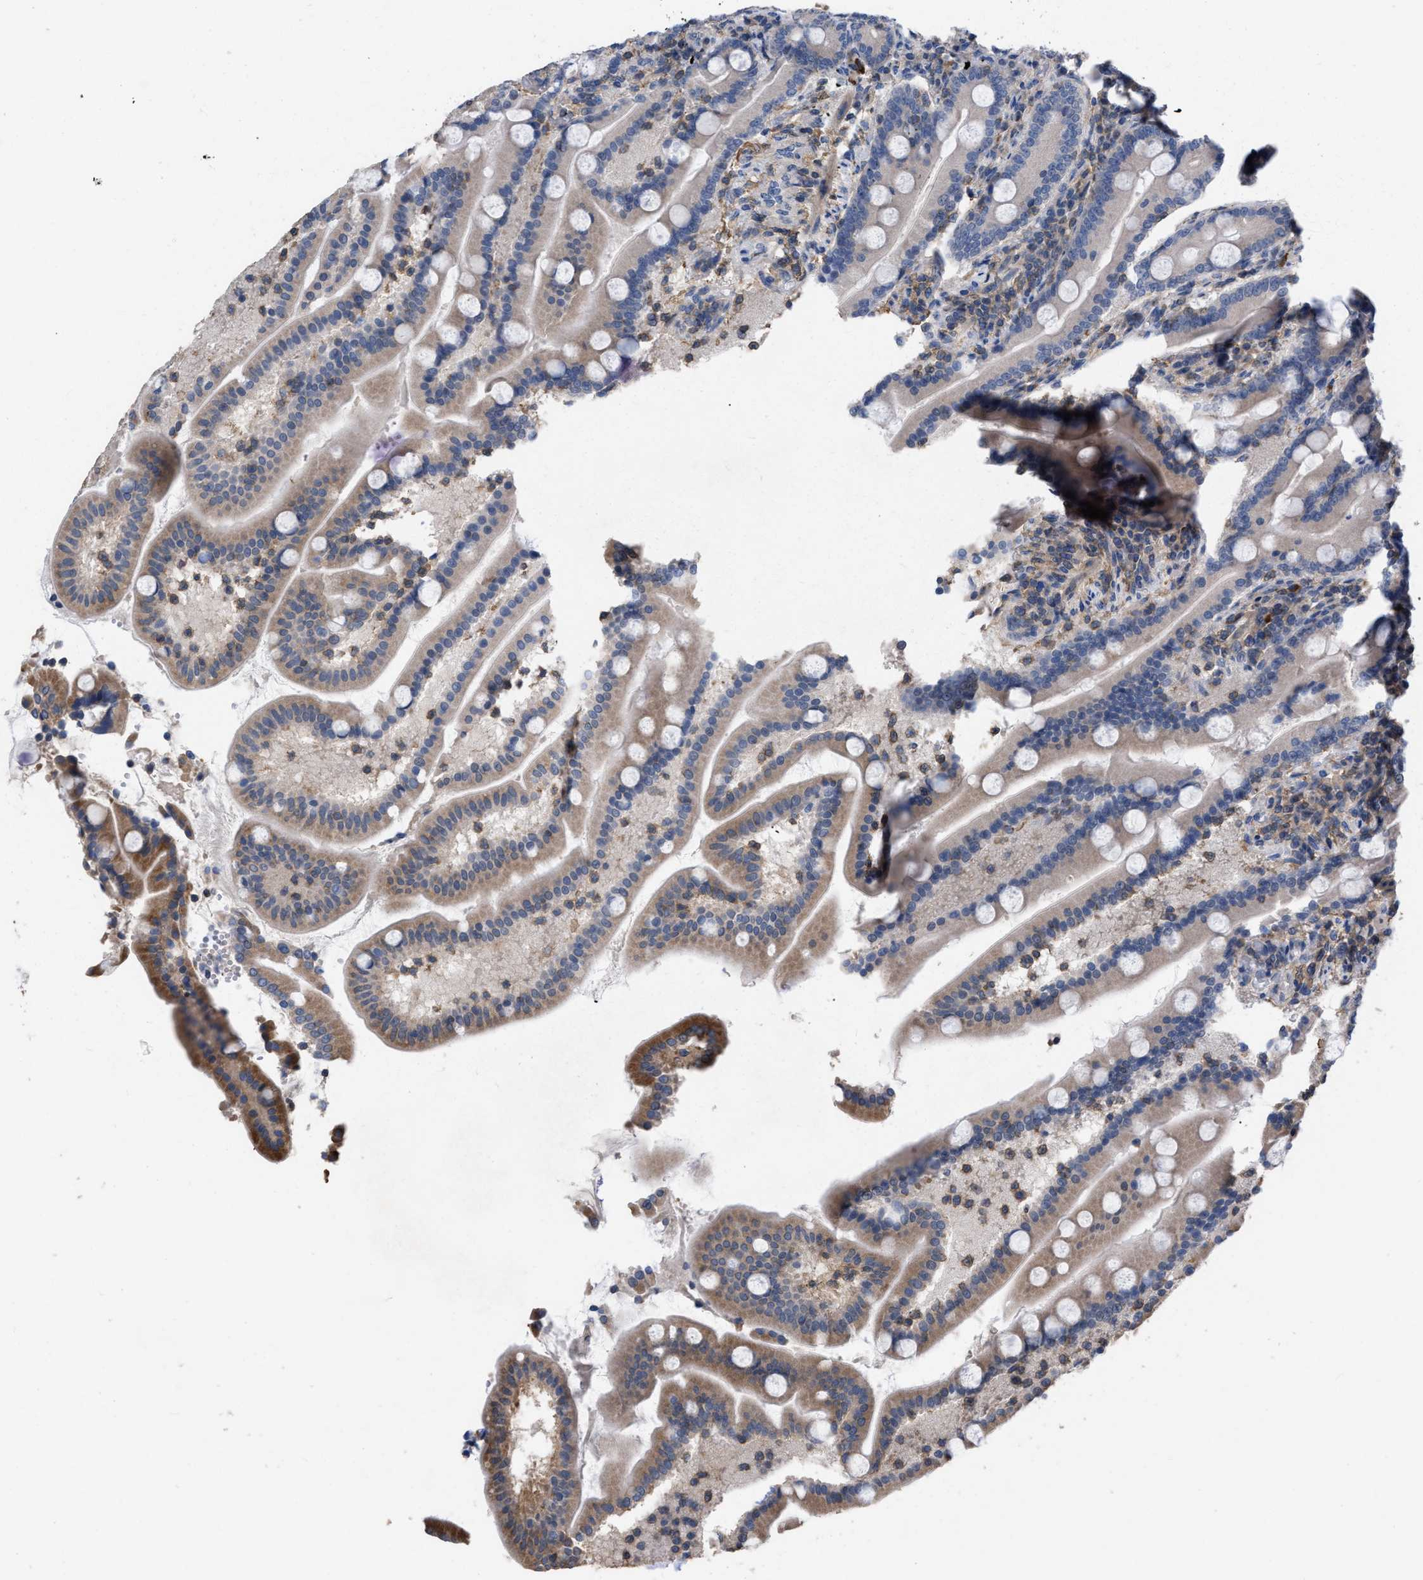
{"staining": {"intensity": "weak", "quantity": "25%-75%", "location": "cytoplasmic/membranous"}, "tissue": "duodenum", "cell_type": "Glandular cells", "image_type": "normal", "snomed": [{"axis": "morphology", "description": "Normal tissue, NOS"}, {"axis": "topography", "description": "Duodenum"}], "caption": "Immunohistochemistry (IHC) image of normal duodenum: human duodenum stained using immunohistochemistry (IHC) exhibits low levels of weak protein expression localized specifically in the cytoplasmic/membranous of glandular cells, appearing as a cytoplasmic/membranous brown color.", "gene": "TMEM131", "patient": {"sex": "male", "age": 54}}